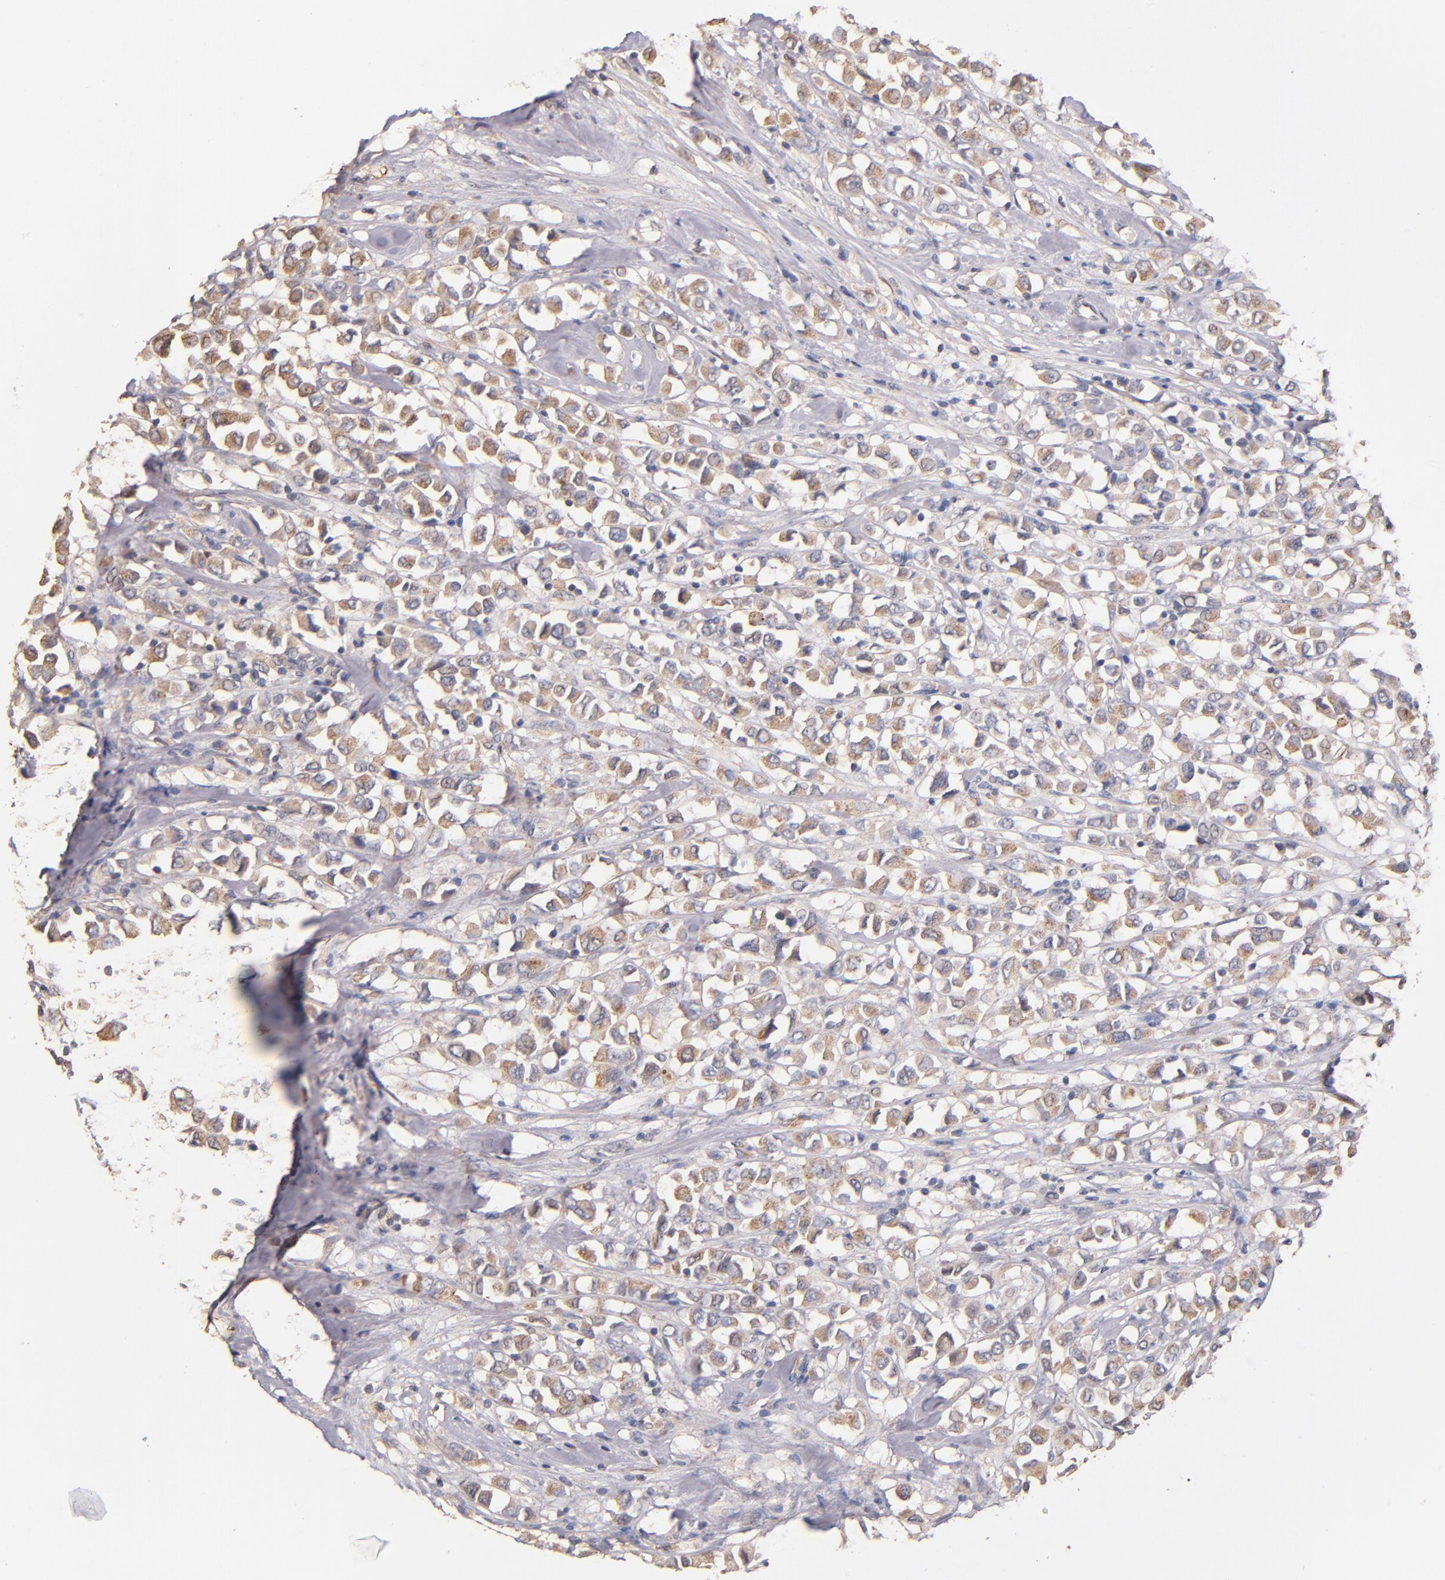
{"staining": {"intensity": "moderate", "quantity": ">75%", "location": "cytoplasmic/membranous"}, "tissue": "breast cancer", "cell_type": "Tumor cells", "image_type": "cancer", "snomed": [{"axis": "morphology", "description": "Duct carcinoma"}, {"axis": "topography", "description": "Breast"}], "caption": "Breast cancer (invasive ductal carcinoma) was stained to show a protein in brown. There is medium levels of moderate cytoplasmic/membranous staining in about >75% of tumor cells.", "gene": "RO60", "patient": {"sex": "female", "age": 61}}